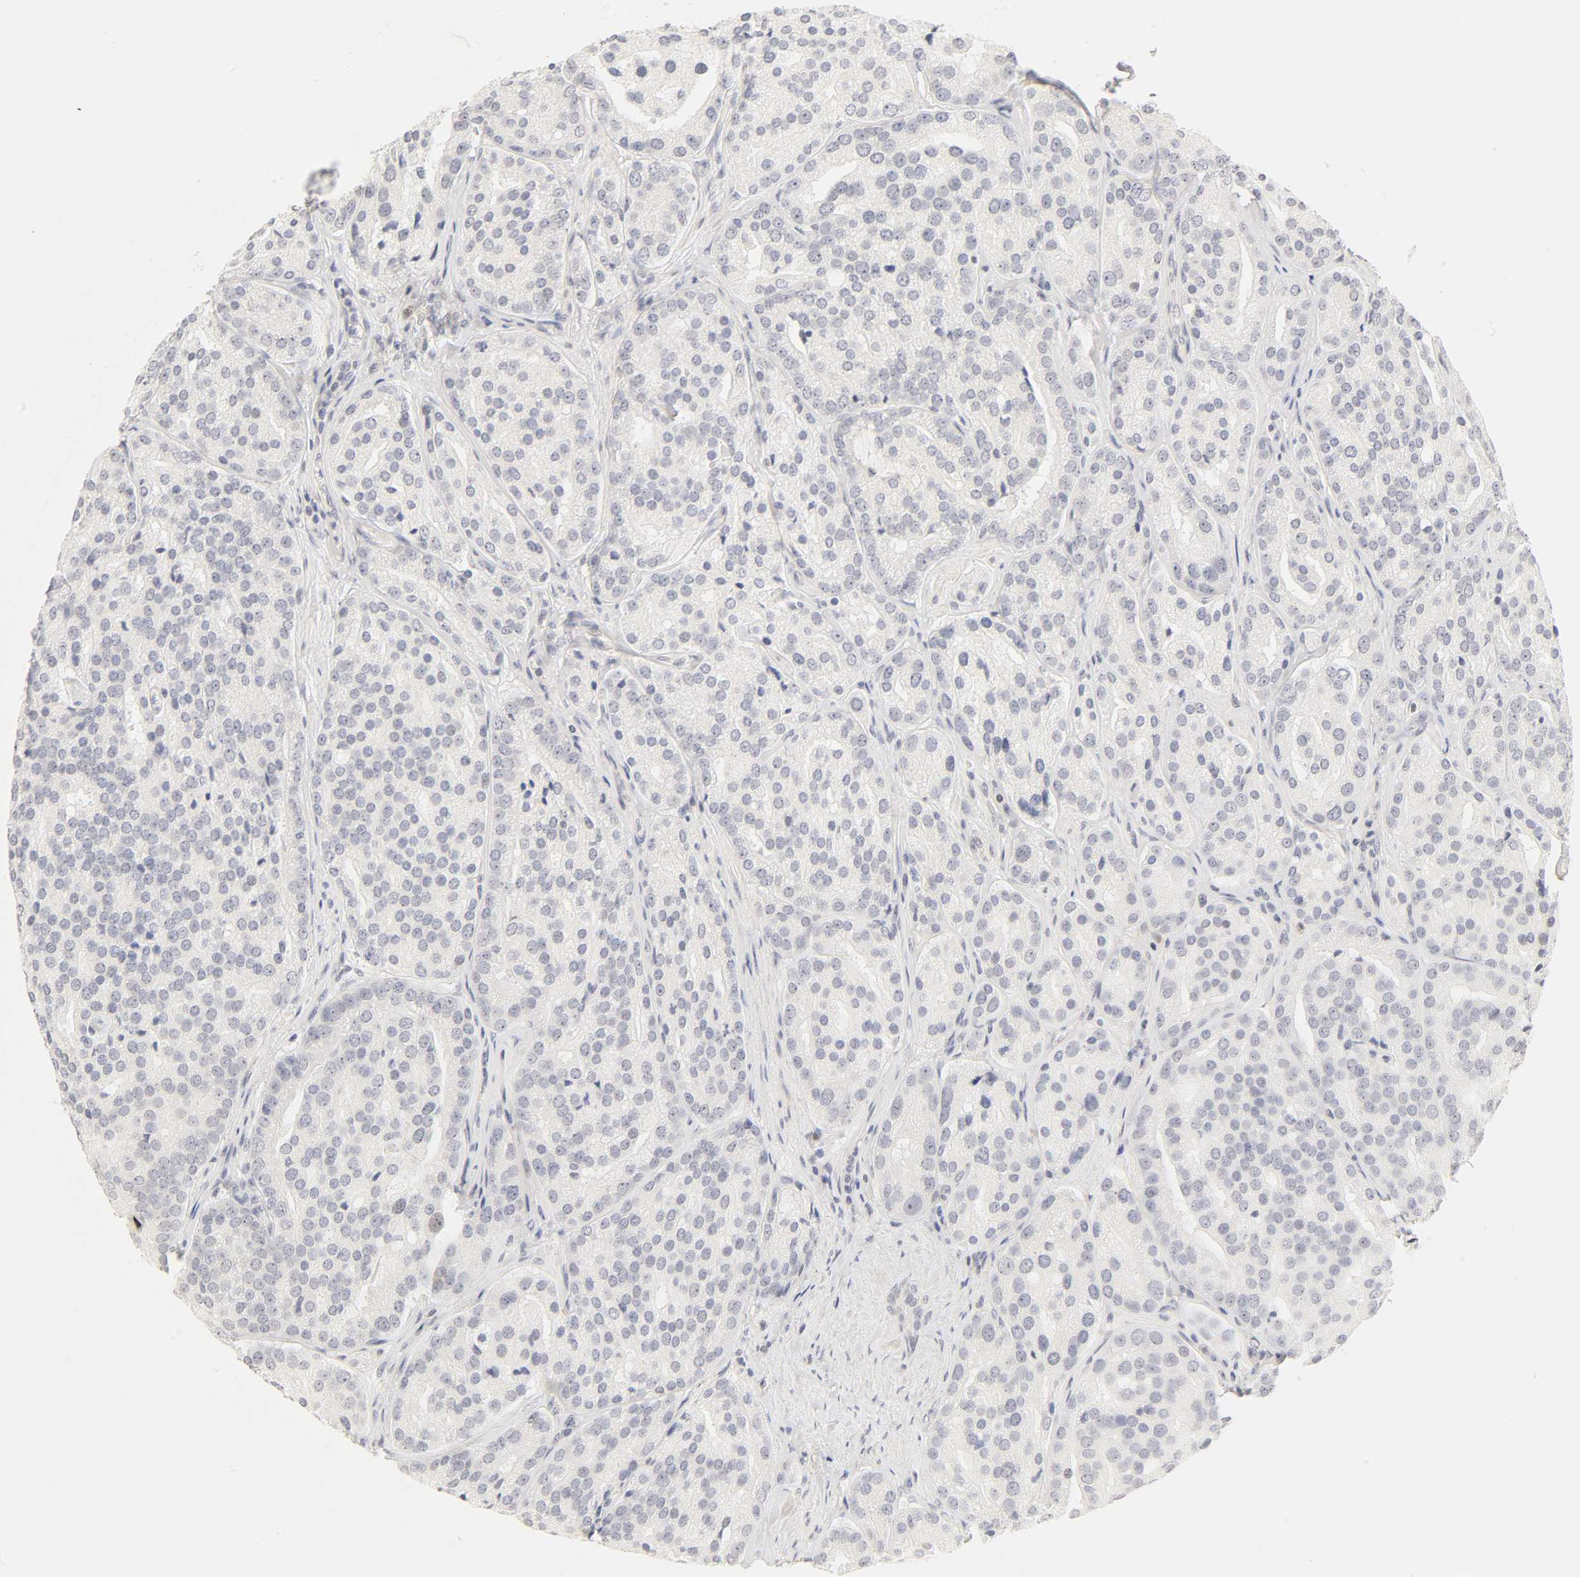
{"staining": {"intensity": "negative", "quantity": "none", "location": "none"}, "tissue": "prostate cancer", "cell_type": "Tumor cells", "image_type": "cancer", "snomed": [{"axis": "morphology", "description": "Adenocarcinoma, High grade"}, {"axis": "topography", "description": "Prostate"}], "caption": "IHC photomicrograph of neoplastic tissue: human prostate cancer stained with DAB (3,3'-diaminobenzidine) demonstrates no significant protein staining in tumor cells. (IHC, brightfield microscopy, high magnification).", "gene": "MNAT1", "patient": {"sex": "male", "age": 64}}